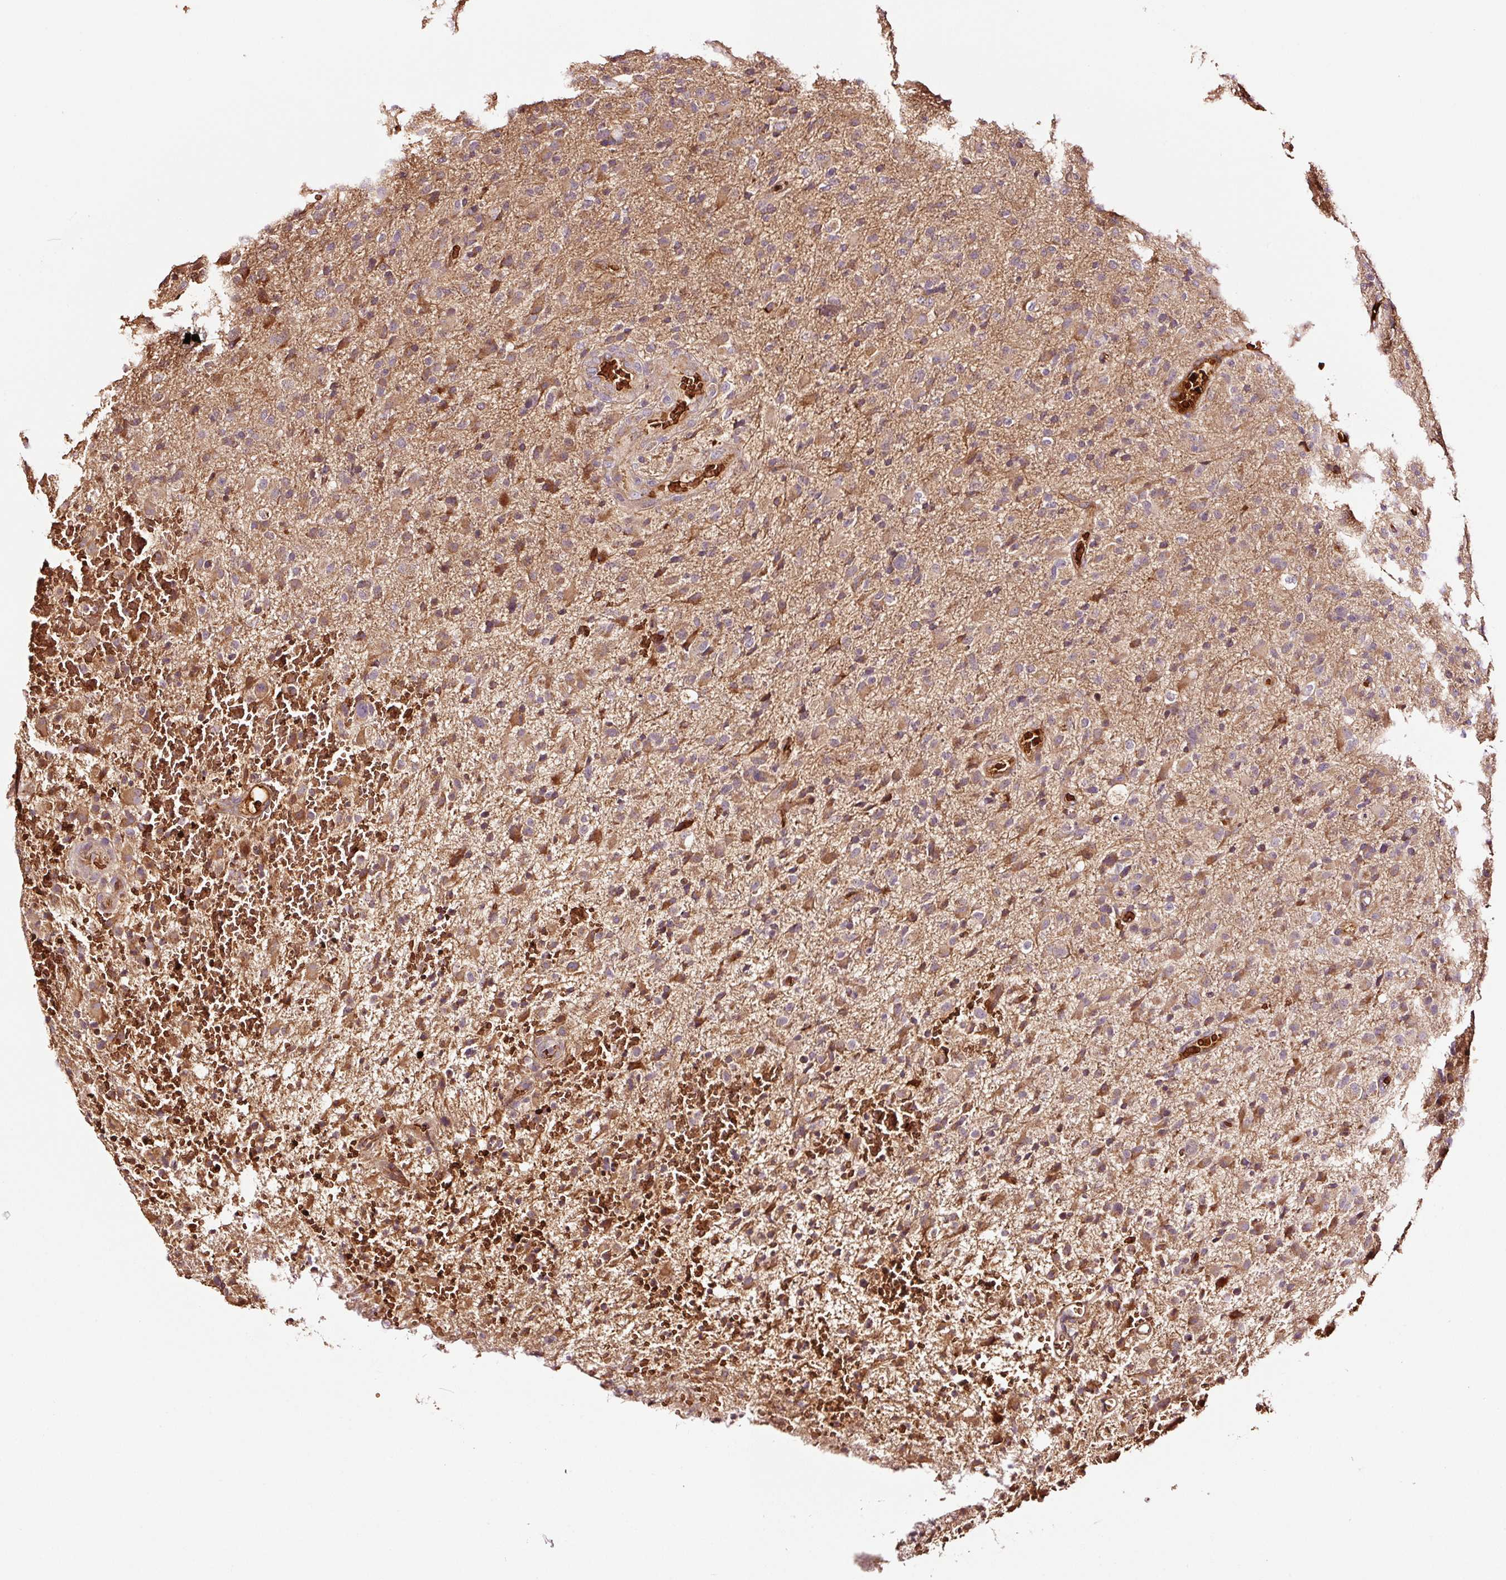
{"staining": {"intensity": "moderate", "quantity": "25%-75%", "location": "cytoplasmic/membranous"}, "tissue": "glioma", "cell_type": "Tumor cells", "image_type": "cancer", "snomed": [{"axis": "morphology", "description": "Glioma, malignant, Low grade"}, {"axis": "topography", "description": "Brain"}], "caption": "An image of human glioma stained for a protein displays moderate cytoplasmic/membranous brown staining in tumor cells.", "gene": "PGLYRP2", "patient": {"sex": "male", "age": 65}}